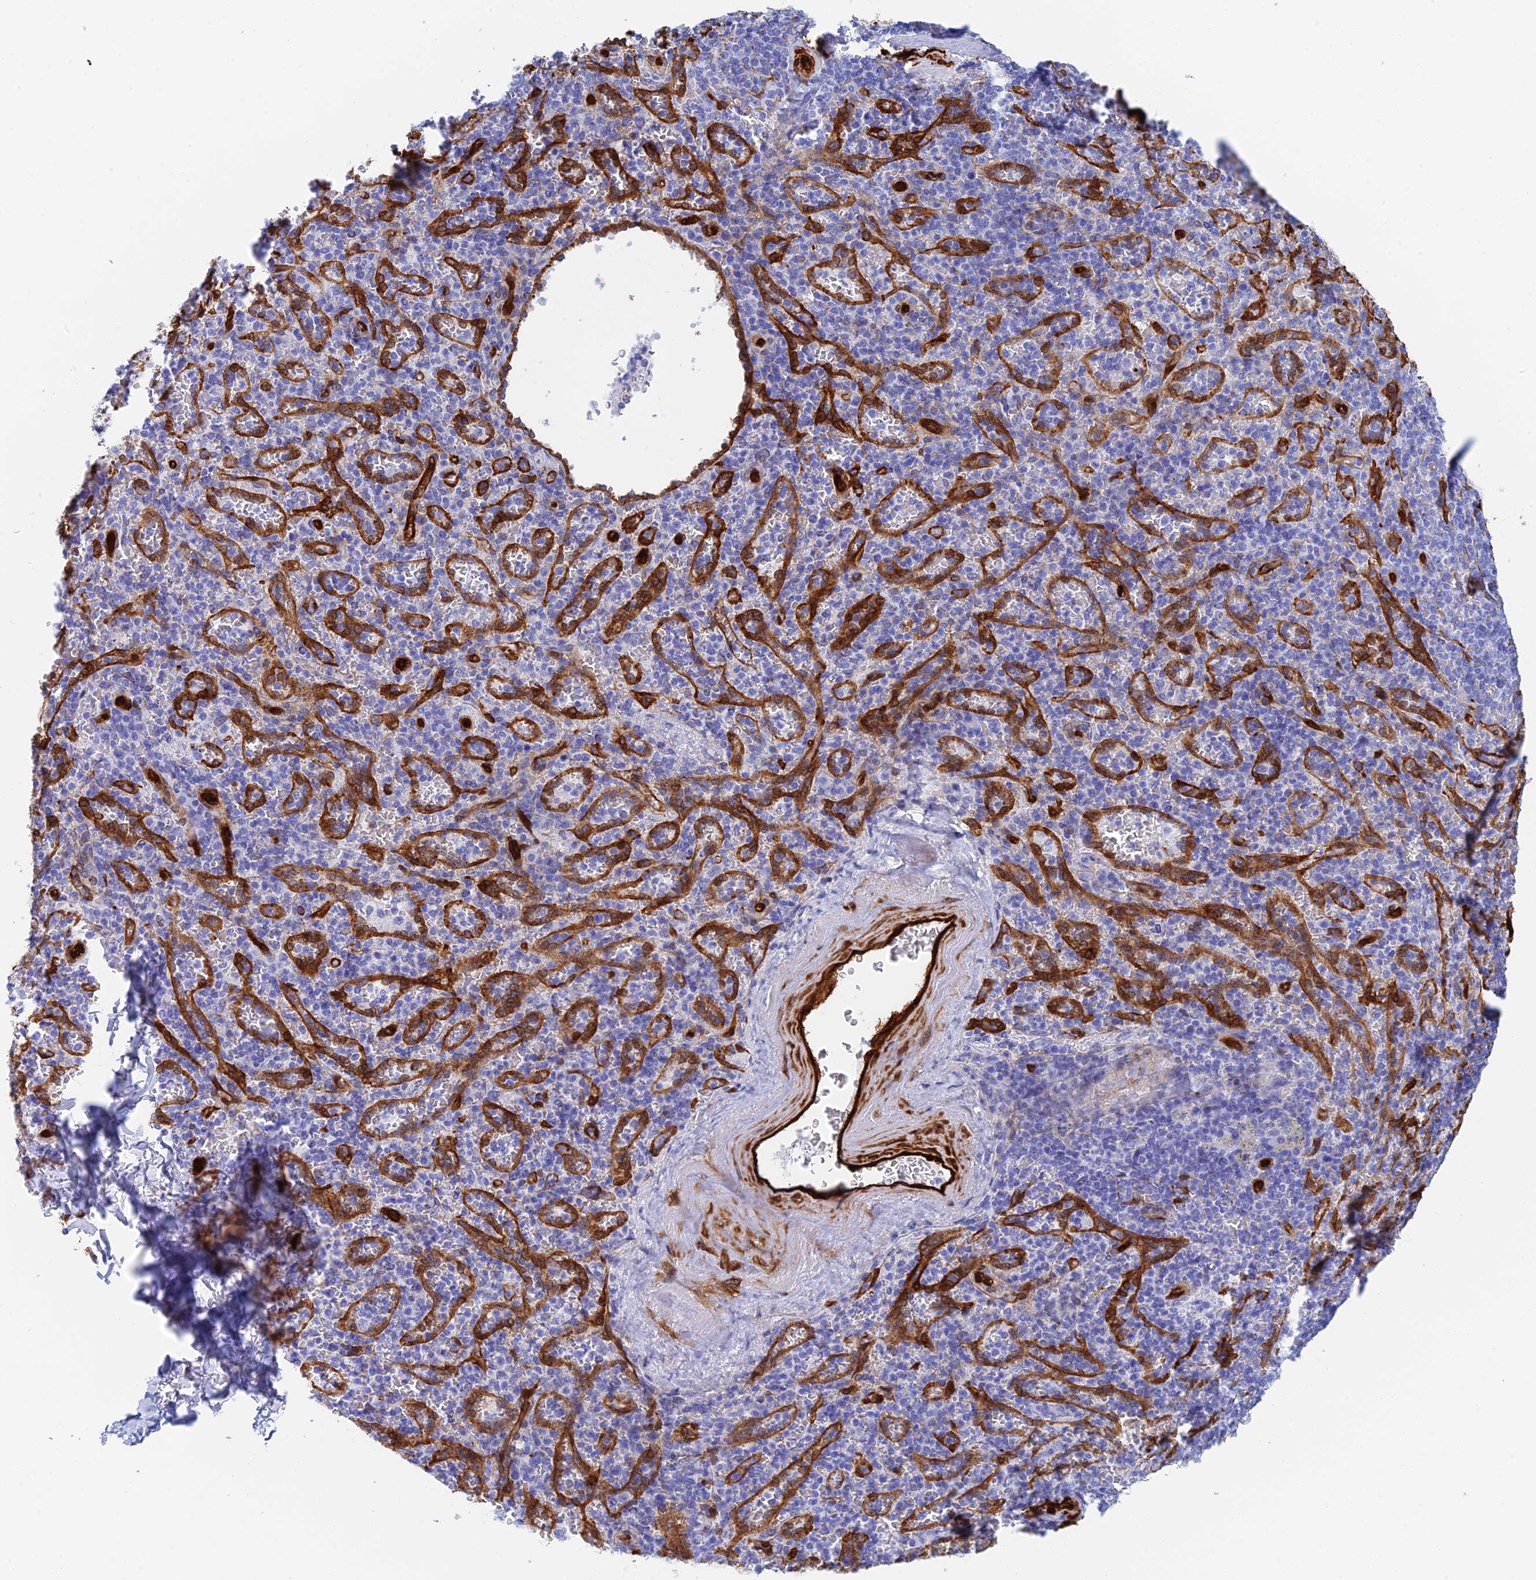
{"staining": {"intensity": "negative", "quantity": "none", "location": "none"}, "tissue": "spleen", "cell_type": "Cells in red pulp", "image_type": "normal", "snomed": [{"axis": "morphology", "description": "Normal tissue, NOS"}, {"axis": "topography", "description": "Spleen"}], "caption": "Cells in red pulp show no significant staining in benign spleen. The staining was performed using DAB (3,3'-diaminobenzidine) to visualize the protein expression in brown, while the nuclei were stained in blue with hematoxylin (Magnification: 20x).", "gene": "CRIP2", "patient": {"sex": "male", "age": 82}}